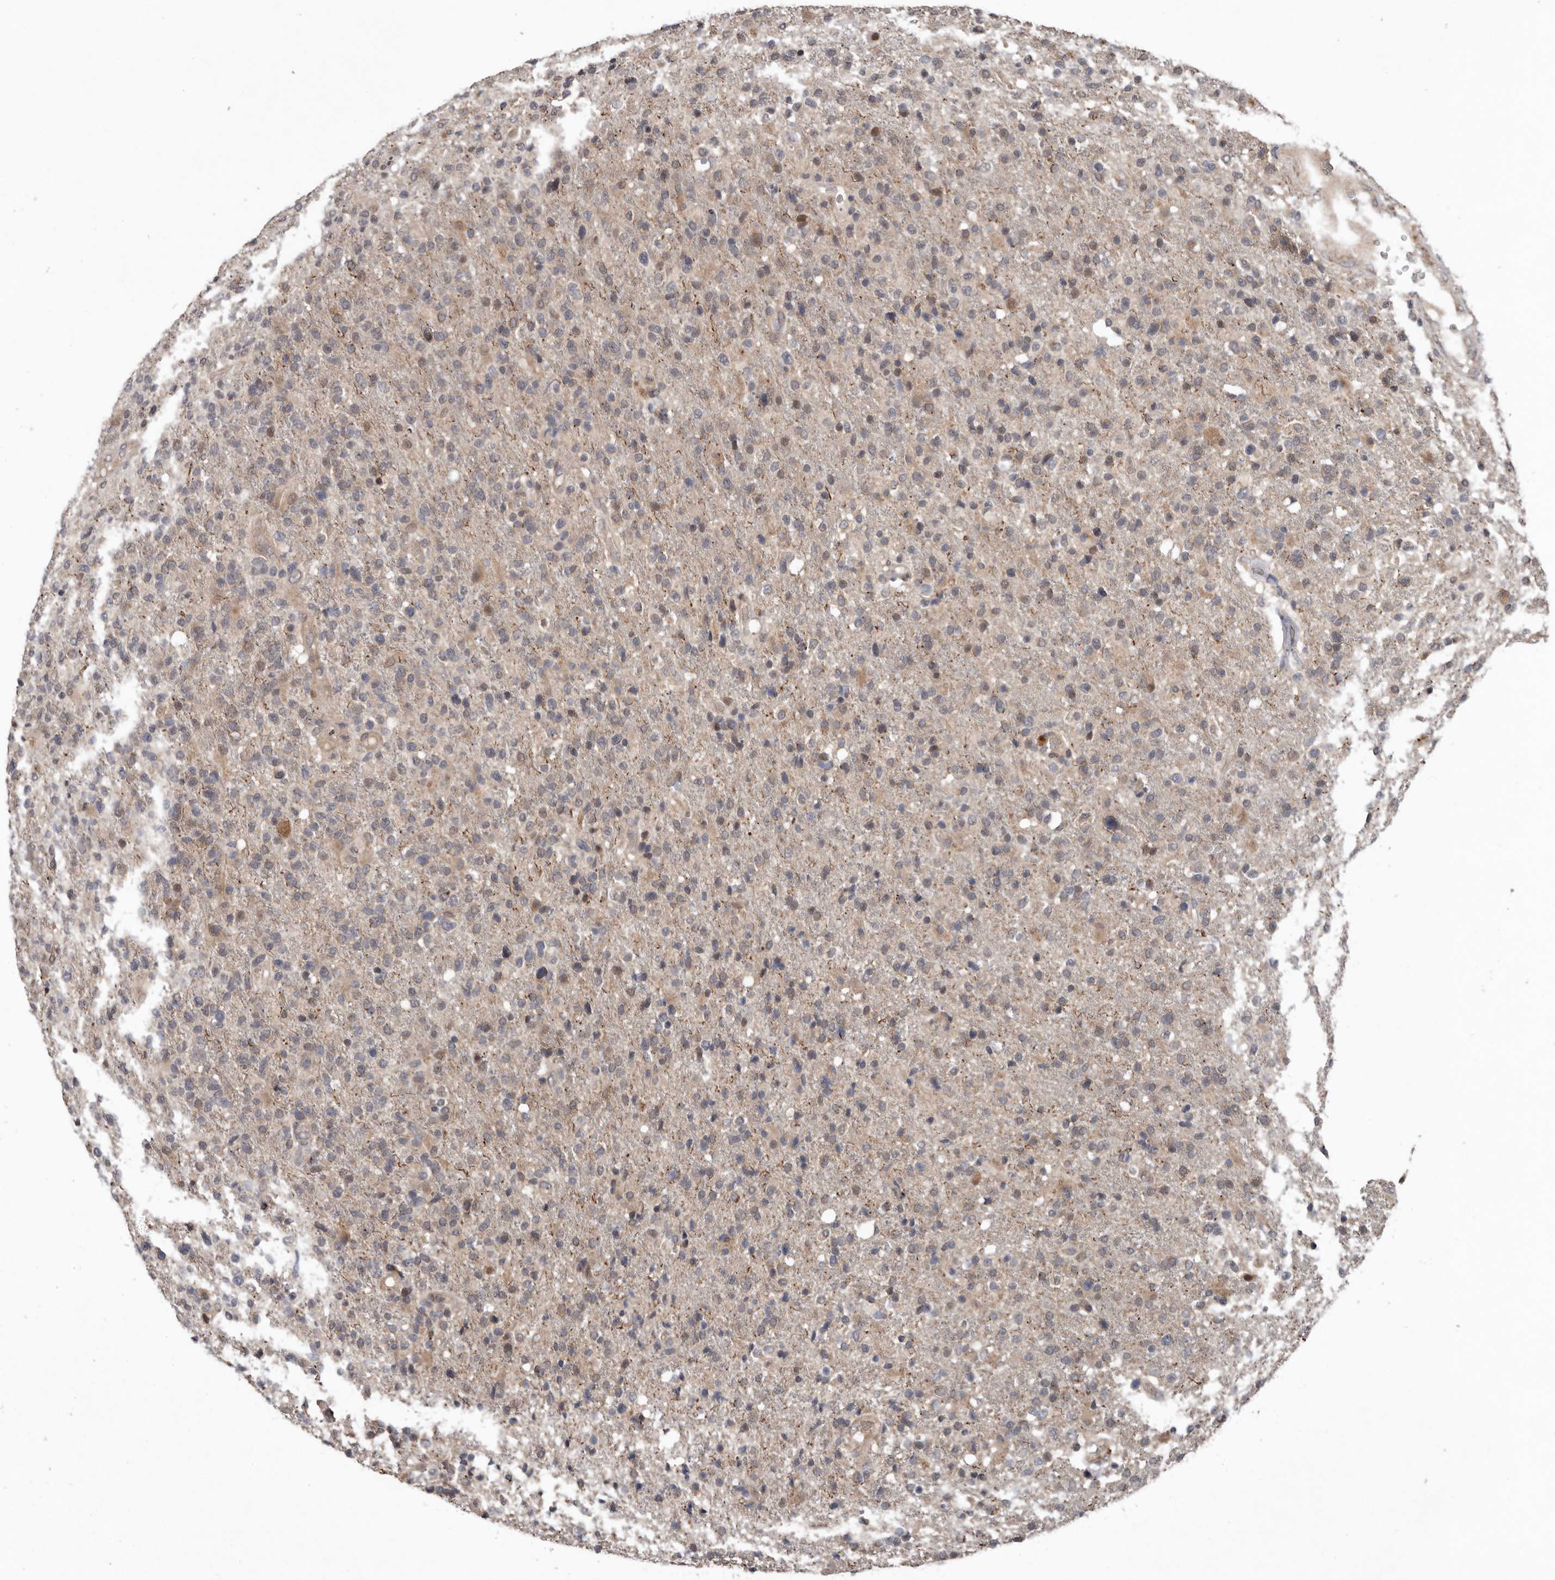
{"staining": {"intensity": "weak", "quantity": "<25%", "location": "cytoplasmic/membranous"}, "tissue": "glioma", "cell_type": "Tumor cells", "image_type": "cancer", "snomed": [{"axis": "morphology", "description": "Glioma, malignant, High grade"}, {"axis": "topography", "description": "Brain"}], "caption": "DAB (3,3'-diaminobenzidine) immunohistochemical staining of human glioma demonstrates no significant positivity in tumor cells.", "gene": "CHML", "patient": {"sex": "male", "age": 72}}